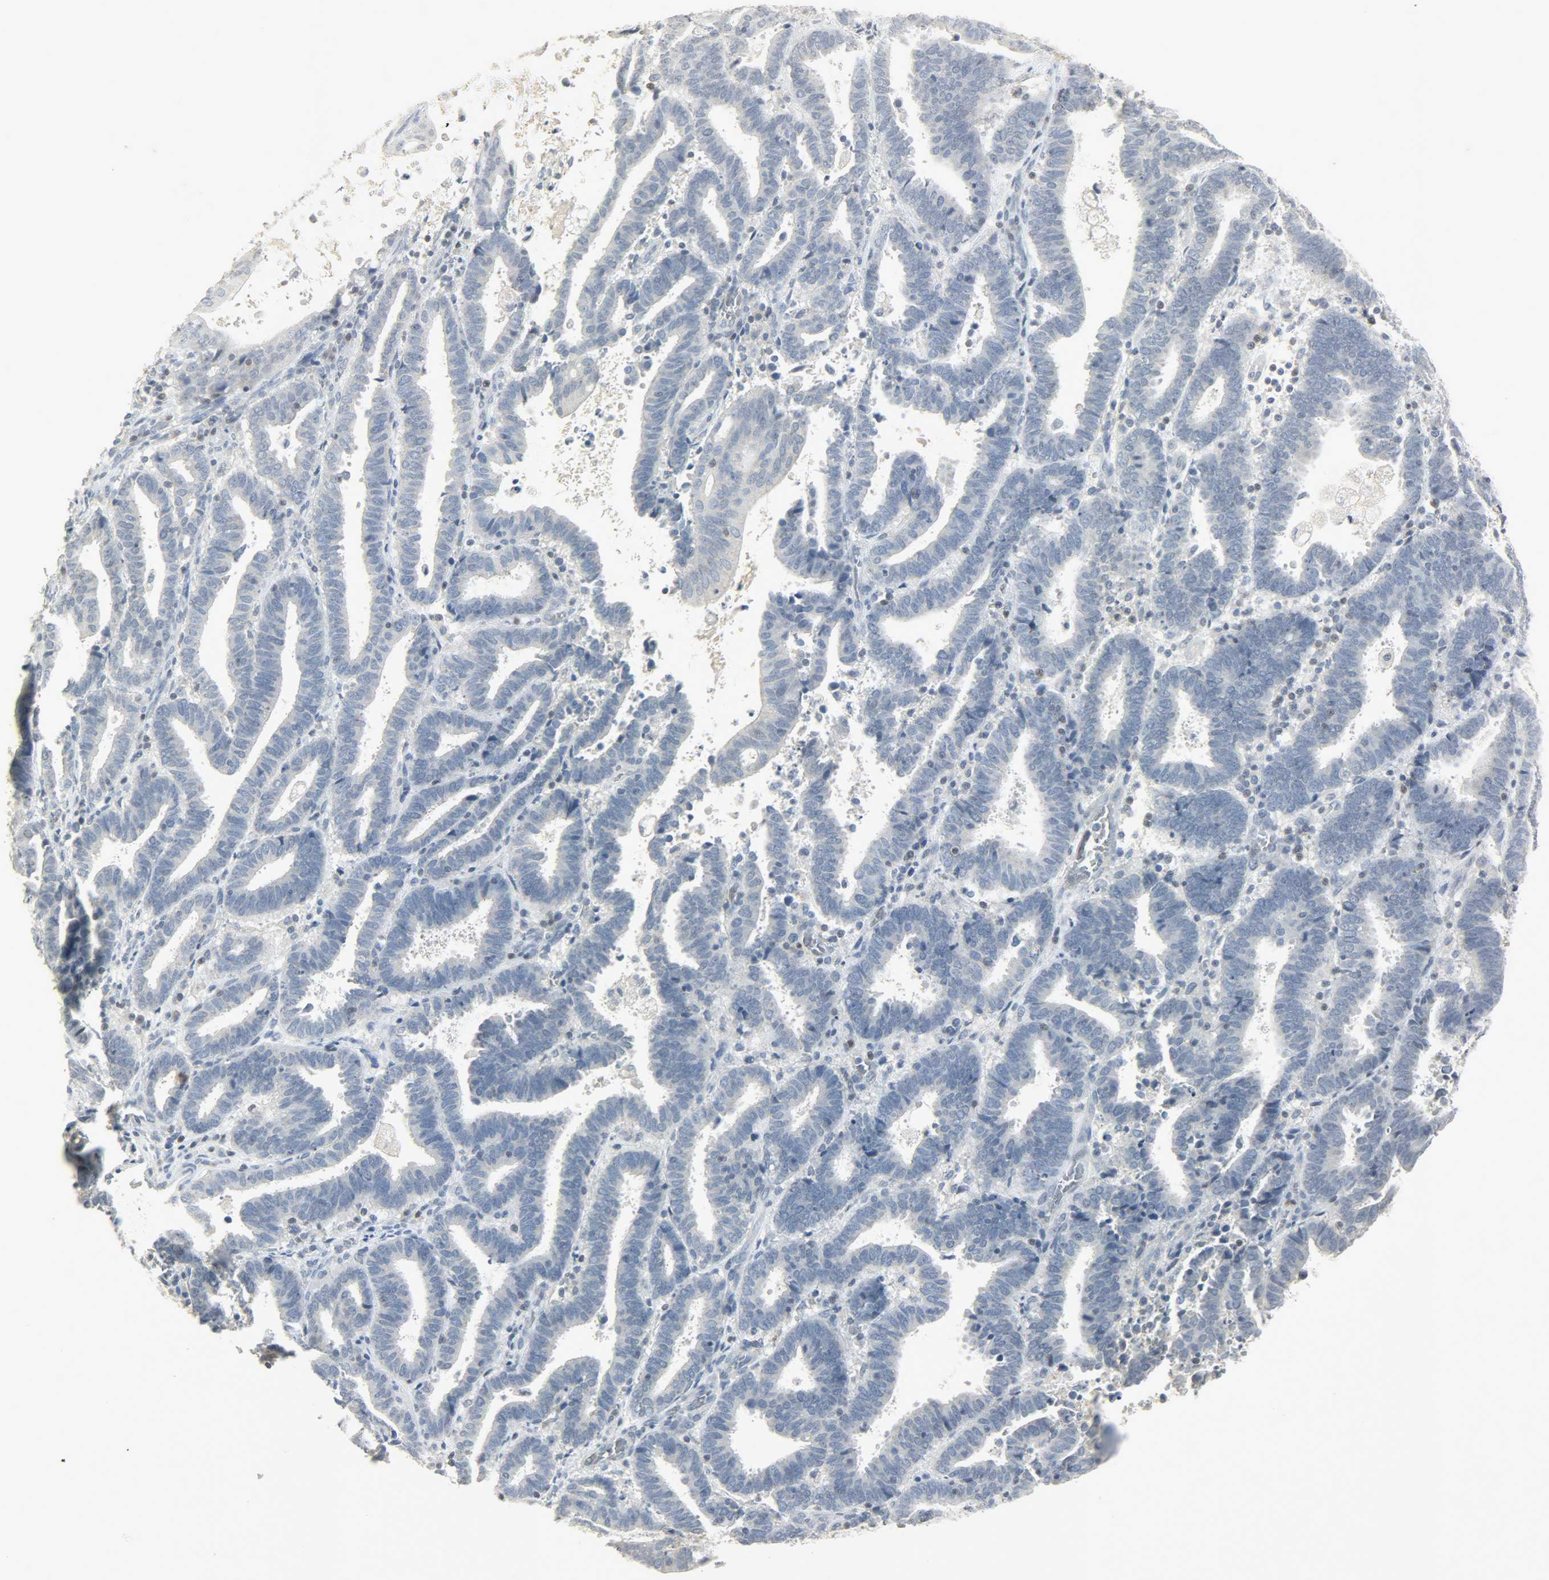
{"staining": {"intensity": "negative", "quantity": "none", "location": "none"}, "tissue": "endometrial cancer", "cell_type": "Tumor cells", "image_type": "cancer", "snomed": [{"axis": "morphology", "description": "Adenocarcinoma, NOS"}, {"axis": "topography", "description": "Uterus"}], "caption": "Tumor cells show no significant staining in endometrial adenocarcinoma.", "gene": "CAMK4", "patient": {"sex": "female", "age": 83}}